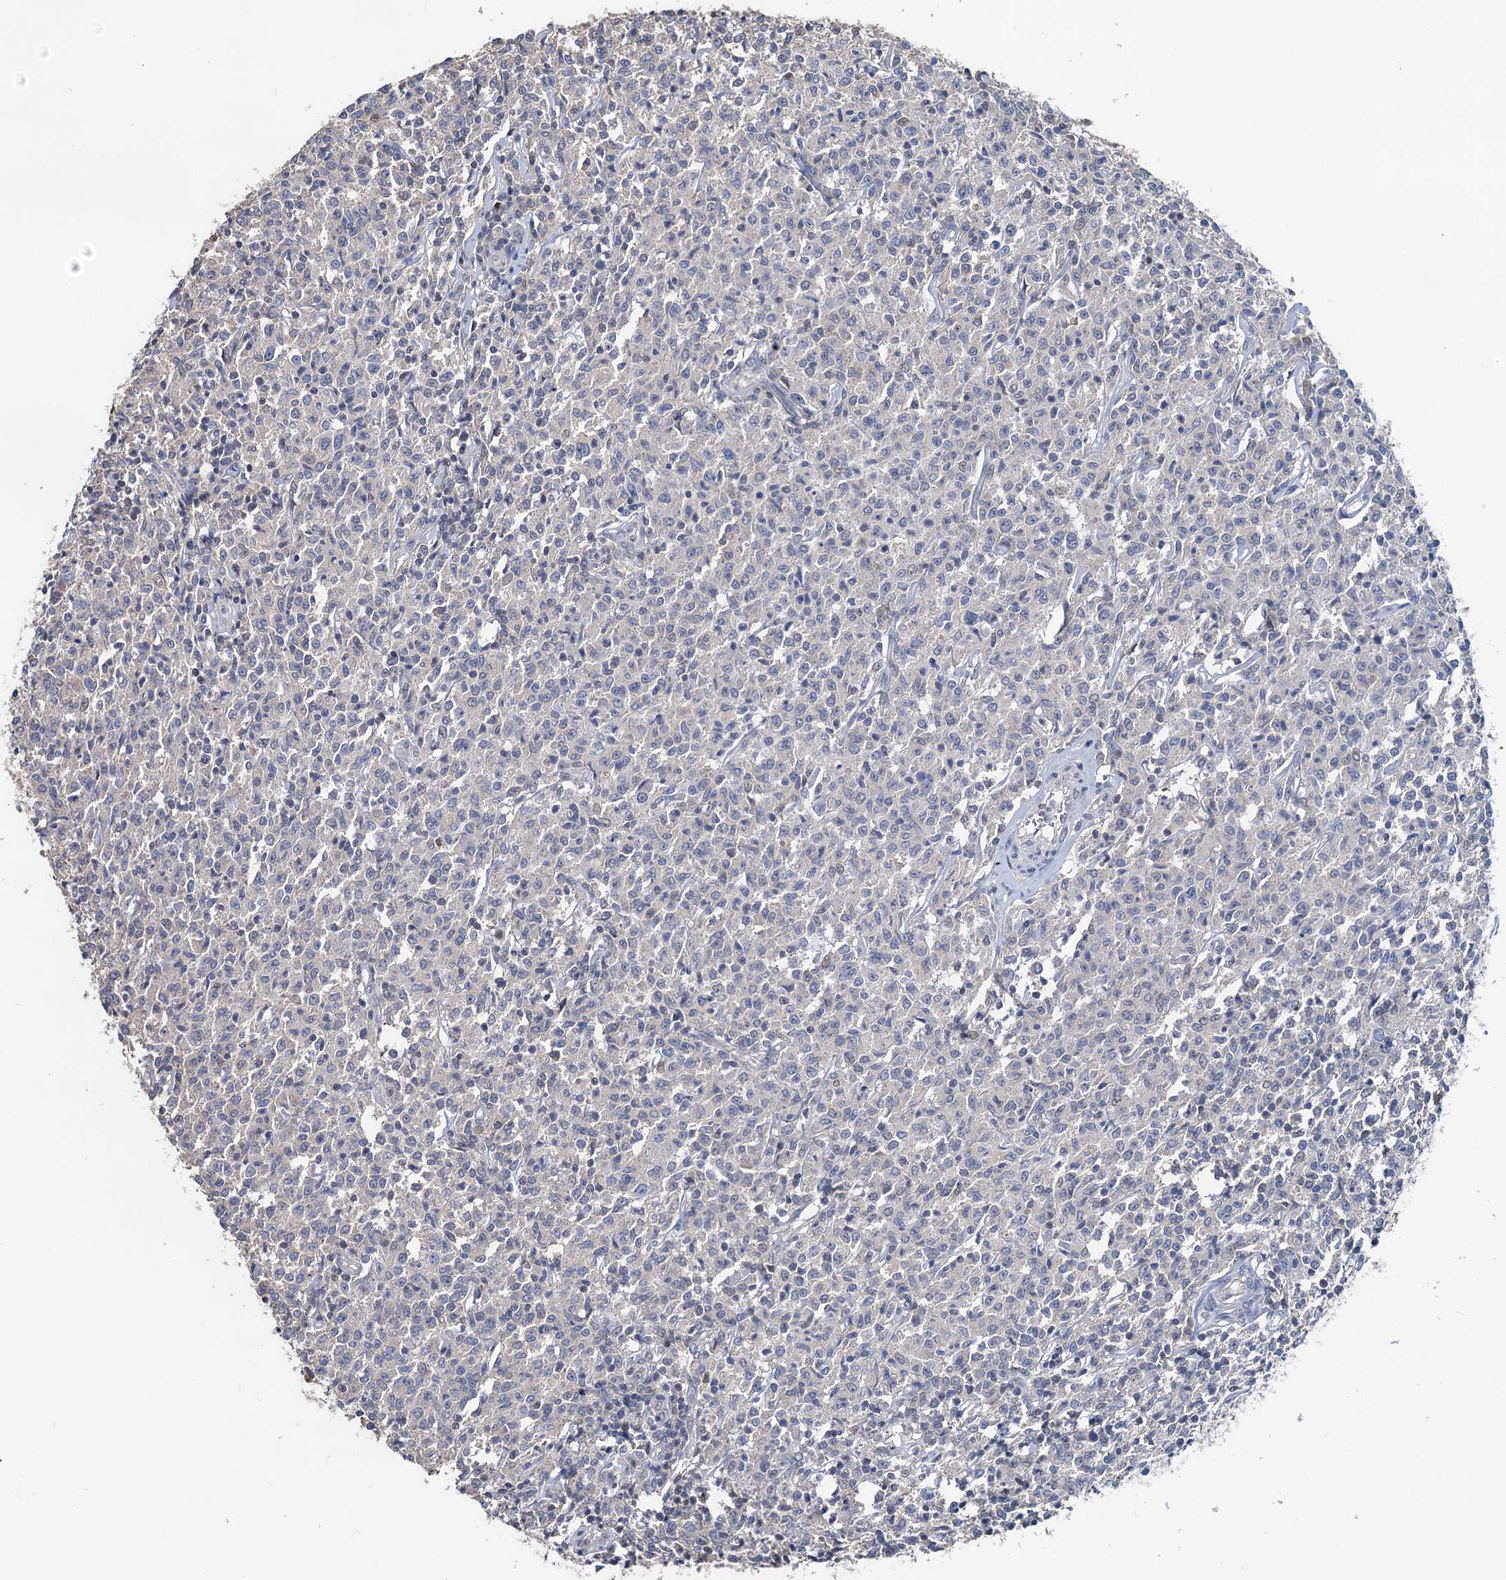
{"staining": {"intensity": "negative", "quantity": "none", "location": "none"}, "tissue": "lymphoma", "cell_type": "Tumor cells", "image_type": "cancer", "snomed": [{"axis": "morphology", "description": "Malignant lymphoma, non-Hodgkin's type, Low grade"}, {"axis": "topography", "description": "Small intestine"}], "caption": "IHC of human low-grade malignant lymphoma, non-Hodgkin's type exhibits no staining in tumor cells.", "gene": "RTKN2", "patient": {"sex": "female", "age": 59}}